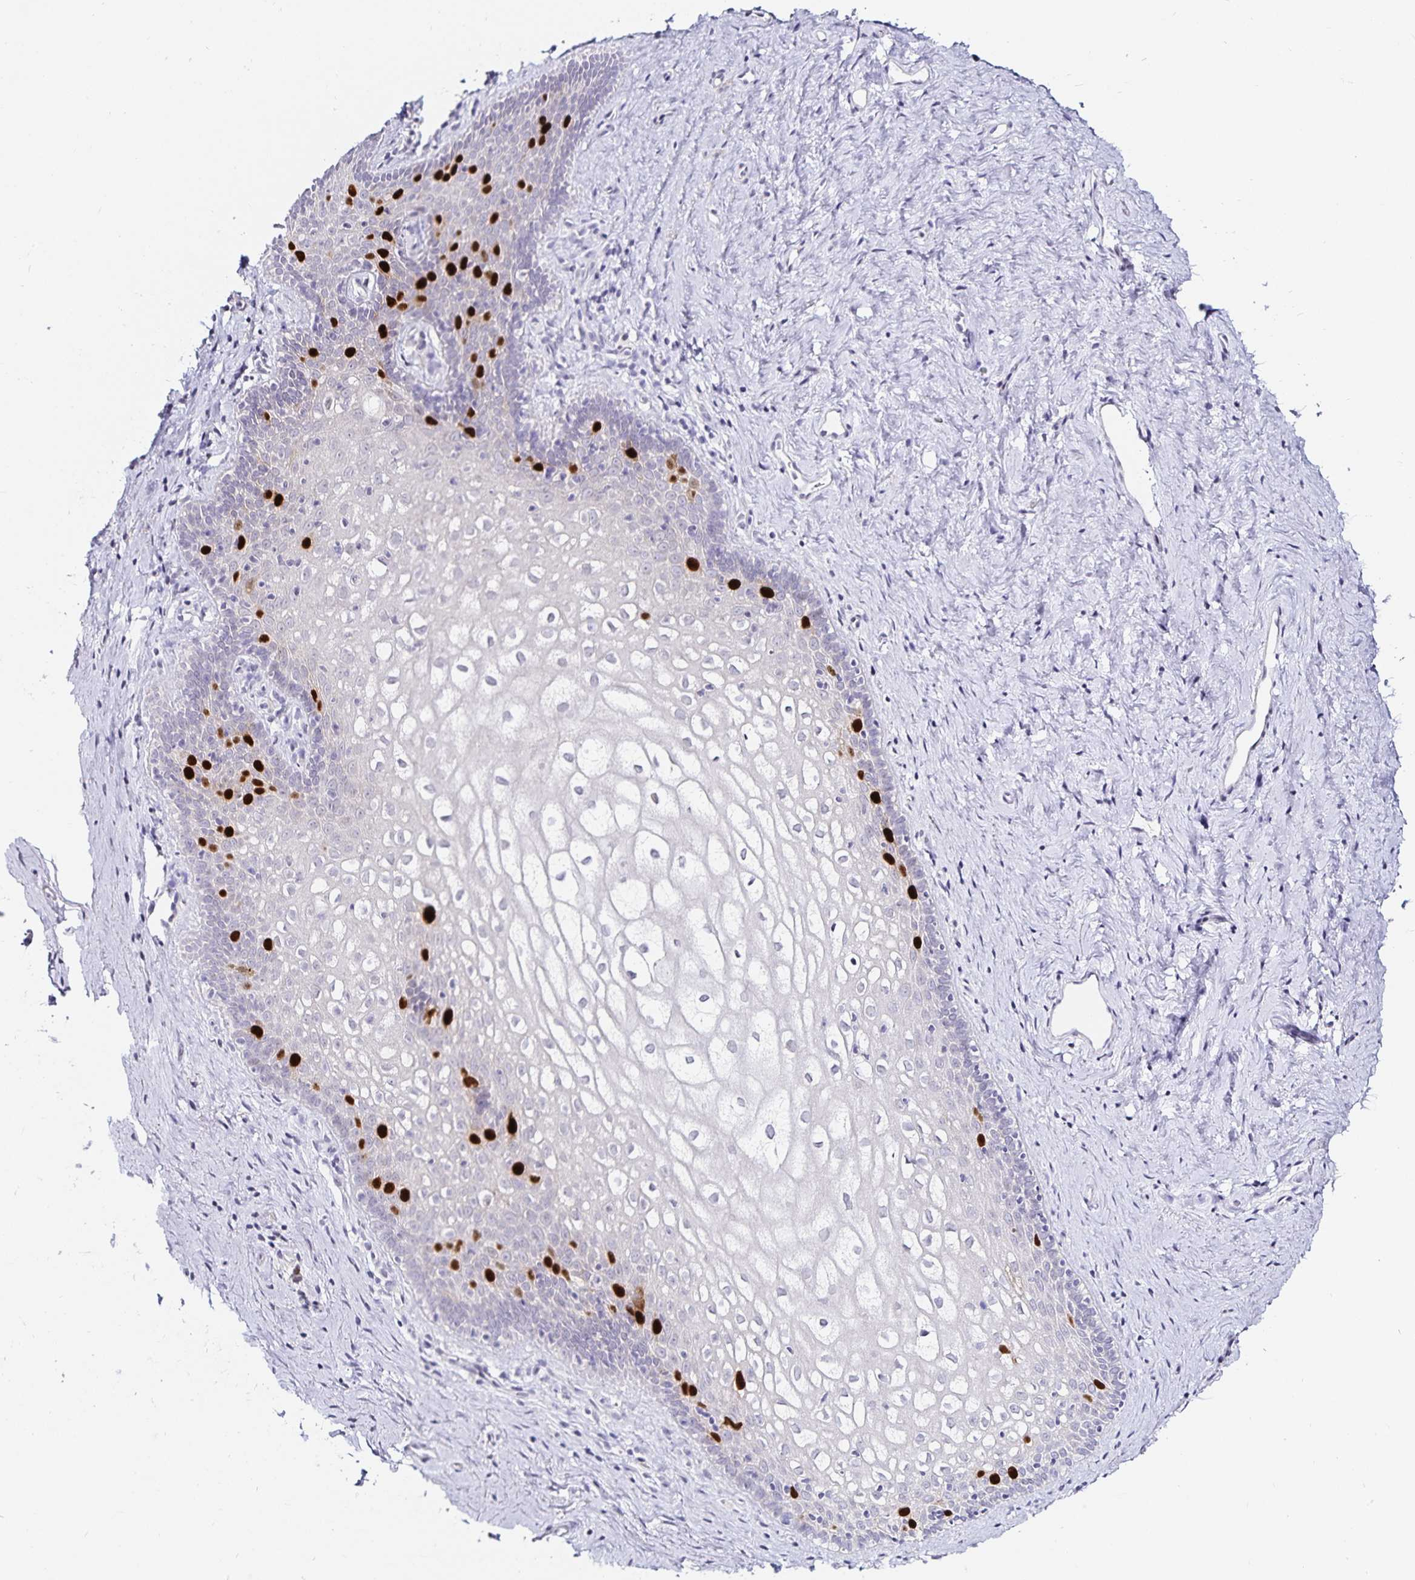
{"staining": {"intensity": "strong", "quantity": "<25%", "location": "nuclear"}, "tissue": "vagina", "cell_type": "Squamous epithelial cells", "image_type": "normal", "snomed": [{"axis": "morphology", "description": "Normal tissue, NOS"}, {"axis": "topography", "description": "Vagina"}], "caption": "This is a histology image of IHC staining of unremarkable vagina, which shows strong staining in the nuclear of squamous epithelial cells.", "gene": "ANLN", "patient": {"sex": "female", "age": 45}}